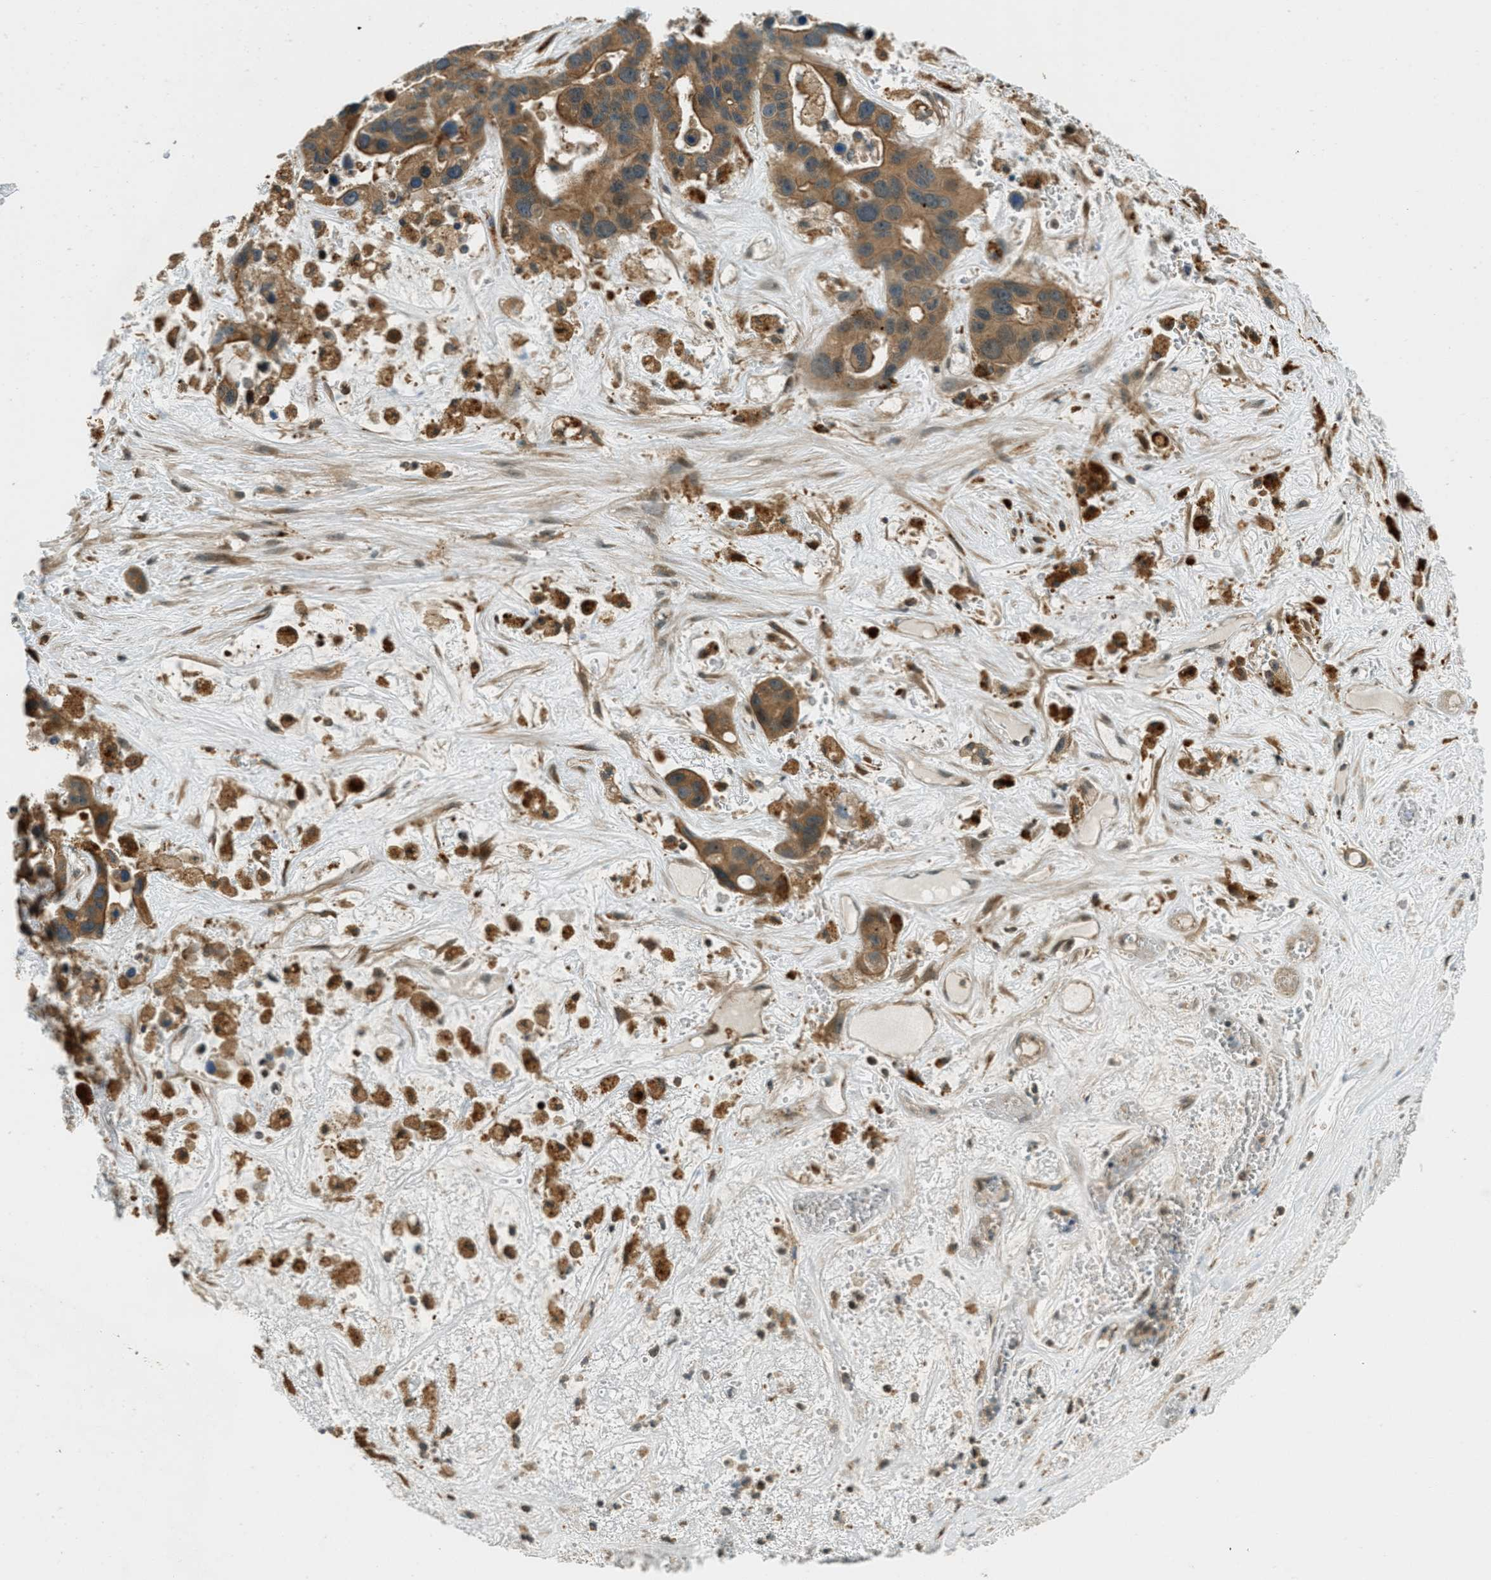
{"staining": {"intensity": "moderate", "quantity": ">75%", "location": "cytoplasmic/membranous"}, "tissue": "liver cancer", "cell_type": "Tumor cells", "image_type": "cancer", "snomed": [{"axis": "morphology", "description": "Cholangiocarcinoma"}, {"axis": "topography", "description": "Liver"}], "caption": "Human liver cancer (cholangiocarcinoma) stained for a protein (brown) demonstrates moderate cytoplasmic/membranous positive staining in about >75% of tumor cells.", "gene": "PTPN23", "patient": {"sex": "female", "age": 65}}